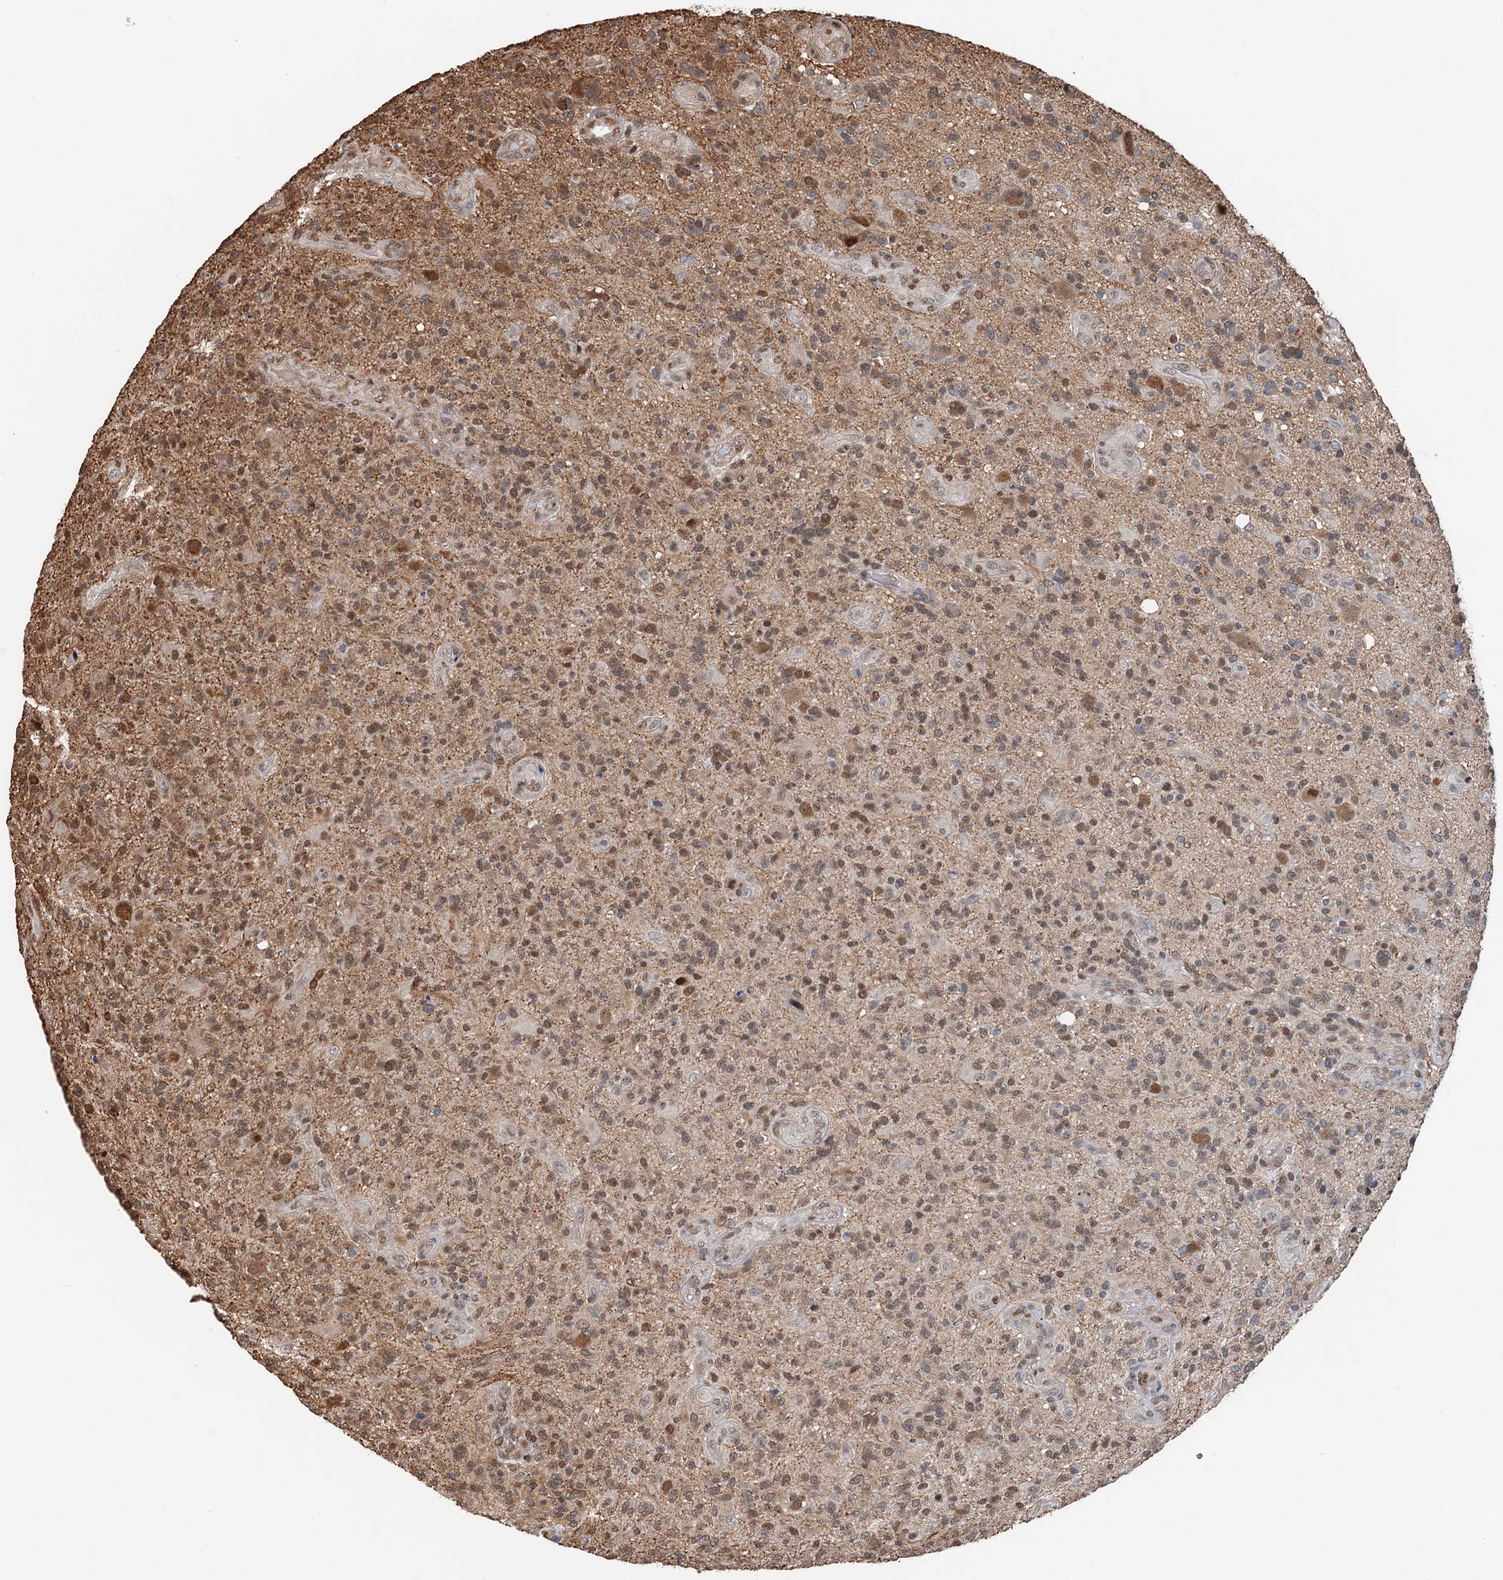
{"staining": {"intensity": "moderate", "quantity": ">75%", "location": "nuclear"}, "tissue": "glioma", "cell_type": "Tumor cells", "image_type": "cancer", "snomed": [{"axis": "morphology", "description": "Glioma, malignant, High grade"}, {"axis": "topography", "description": "Brain"}], "caption": "Tumor cells exhibit moderate nuclear staining in about >75% of cells in glioma.", "gene": "CFDP1", "patient": {"sex": "male", "age": 47}}